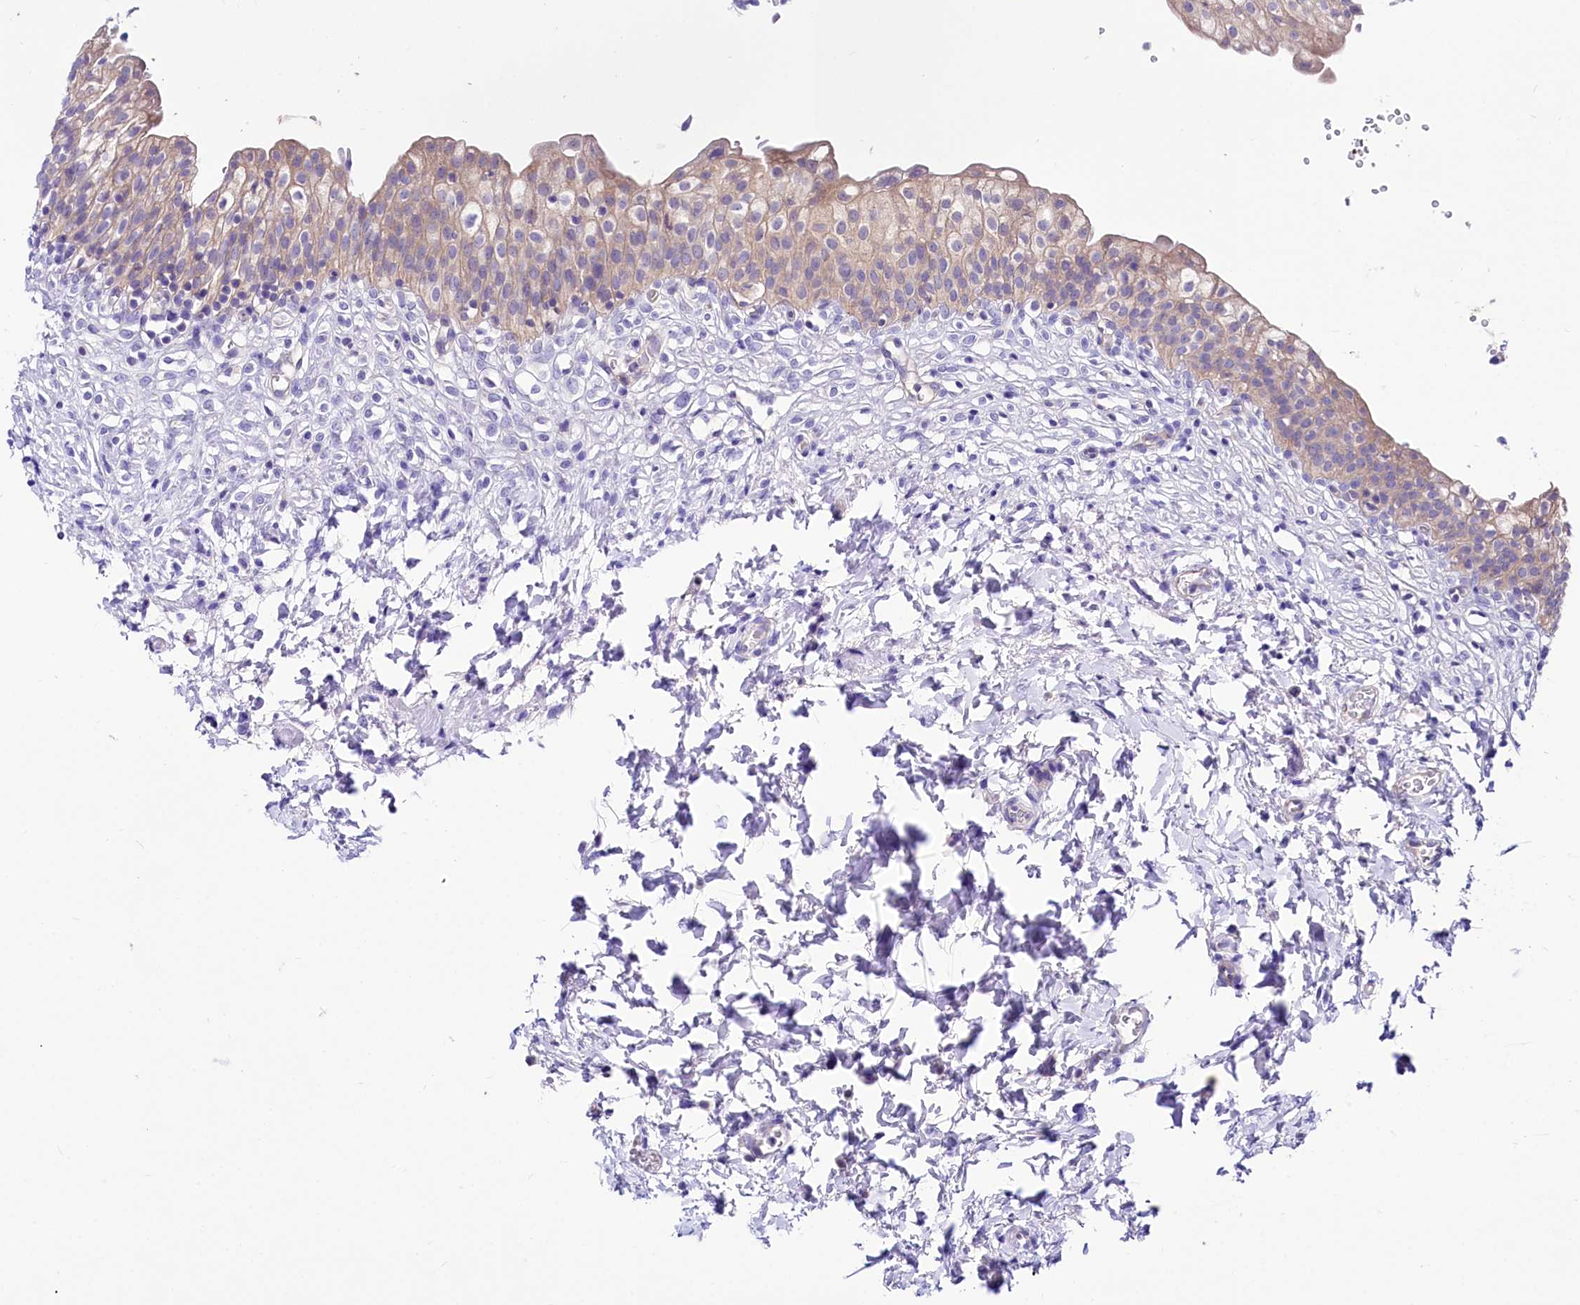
{"staining": {"intensity": "moderate", "quantity": "<25%", "location": "cytoplasmic/membranous"}, "tissue": "urinary bladder", "cell_type": "Urothelial cells", "image_type": "normal", "snomed": [{"axis": "morphology", "description": "Normal tissue, NOS"}, {"axis": "topography", "description": "Urinary bladder"}], "caption": "Urinary bladder stained with a brown dye exhibits moderate cytoplasmic/membranous positive expression in approximately <25% of urothelial cells.", "gene": "ABHD5", "patient": {"sex": "male", "age": 55}}